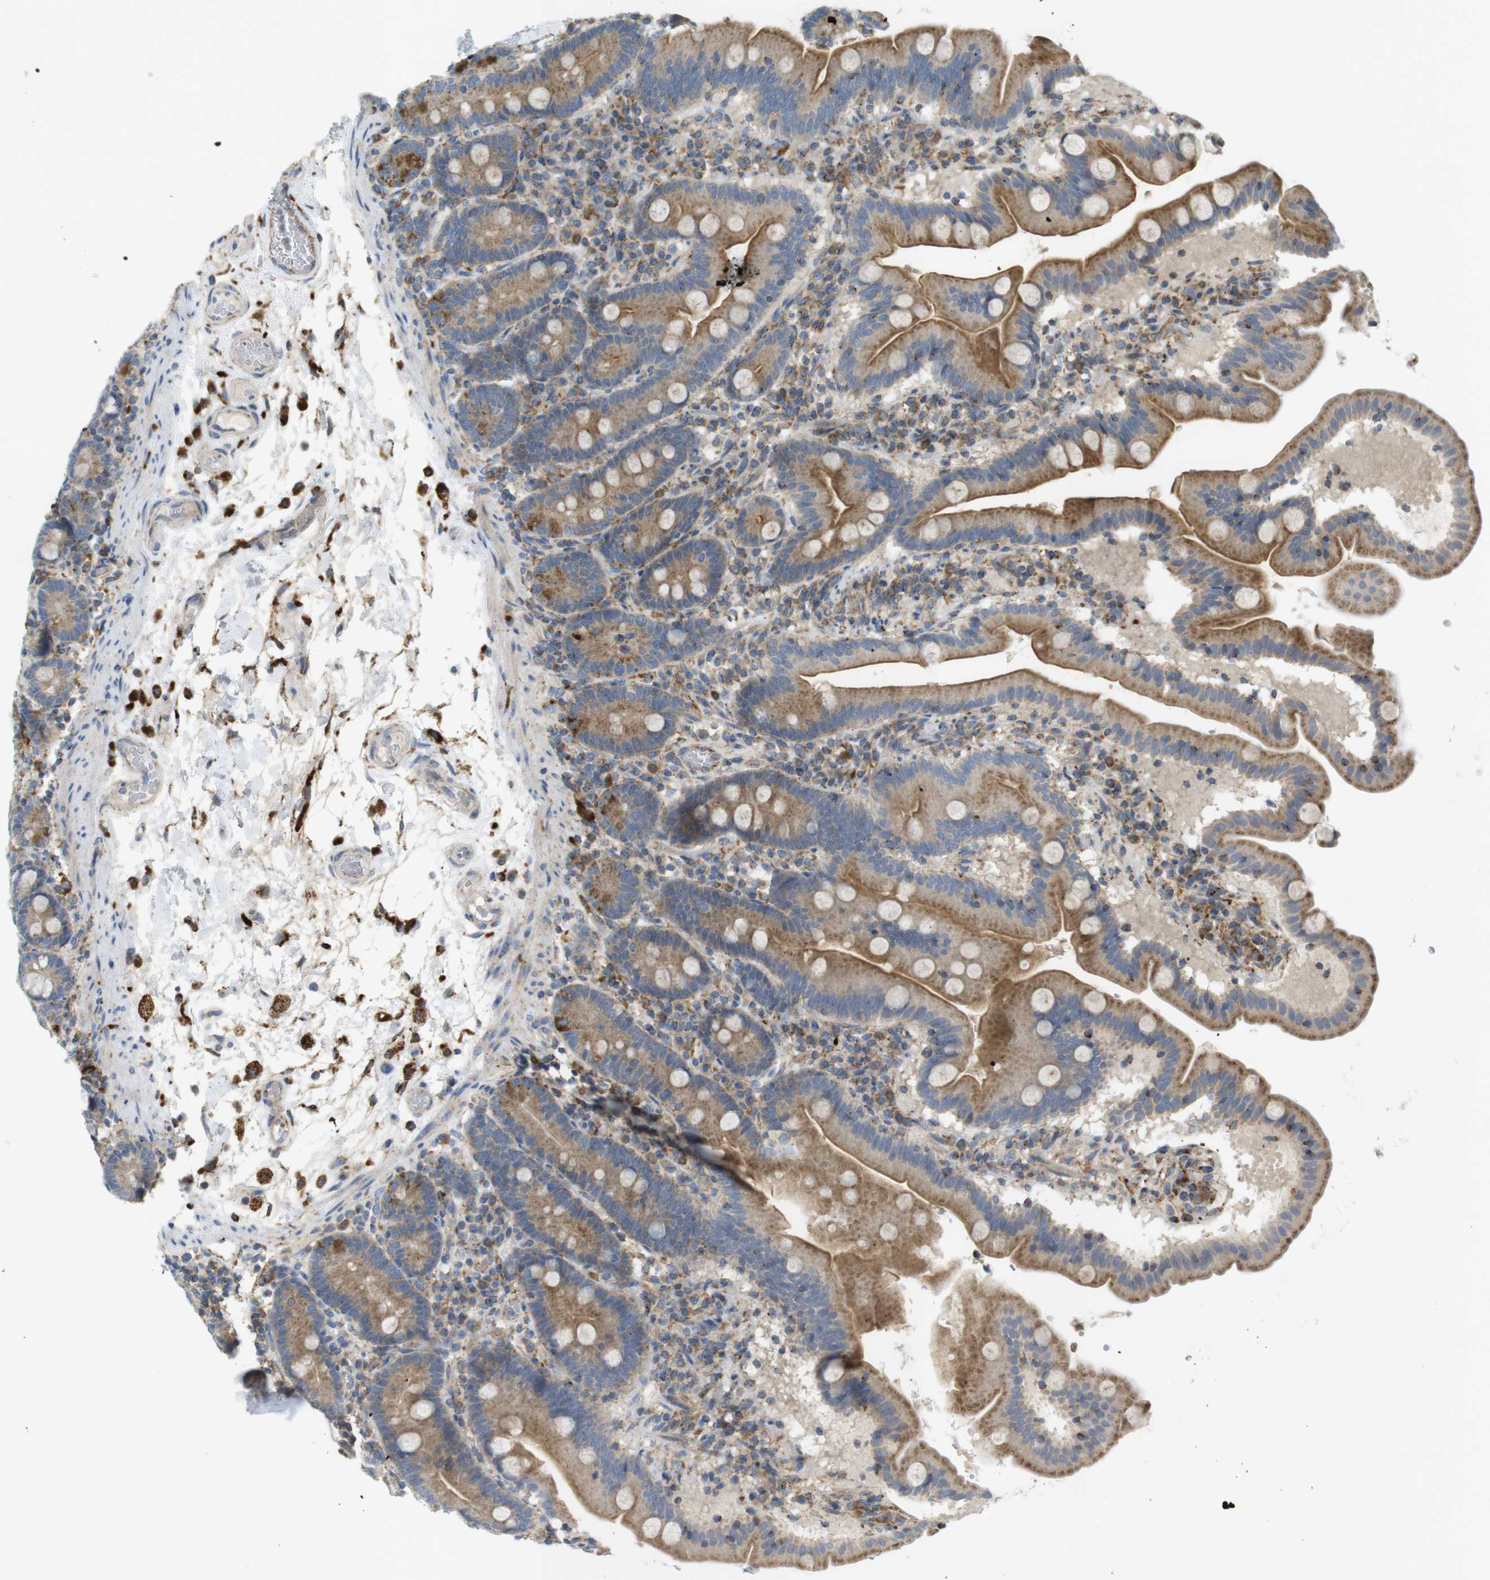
{"staining": {"intensity": "moderate", "quantity": ">75%", "location": "cytoplasmic/membranous"}, "tissue": "duodenum", "cell_type": "Glandular cells", "image_type": "normal", "snomed": [{"axis": "morphology", "description": "Normal tissue, NOS"}, {"axis": "topography", "description": "Duodenum"}], "caption": "Normal duodenum demonstrates moderate cytoplasmic/membranous positivity in approximately >75% of glandular cells, visualized by immunohistochemistry. (Brightfield microscopy of DAB IHC at high magnification).", "gene": "LAMP1", "patient": {"sex": "male", "age": 54}}